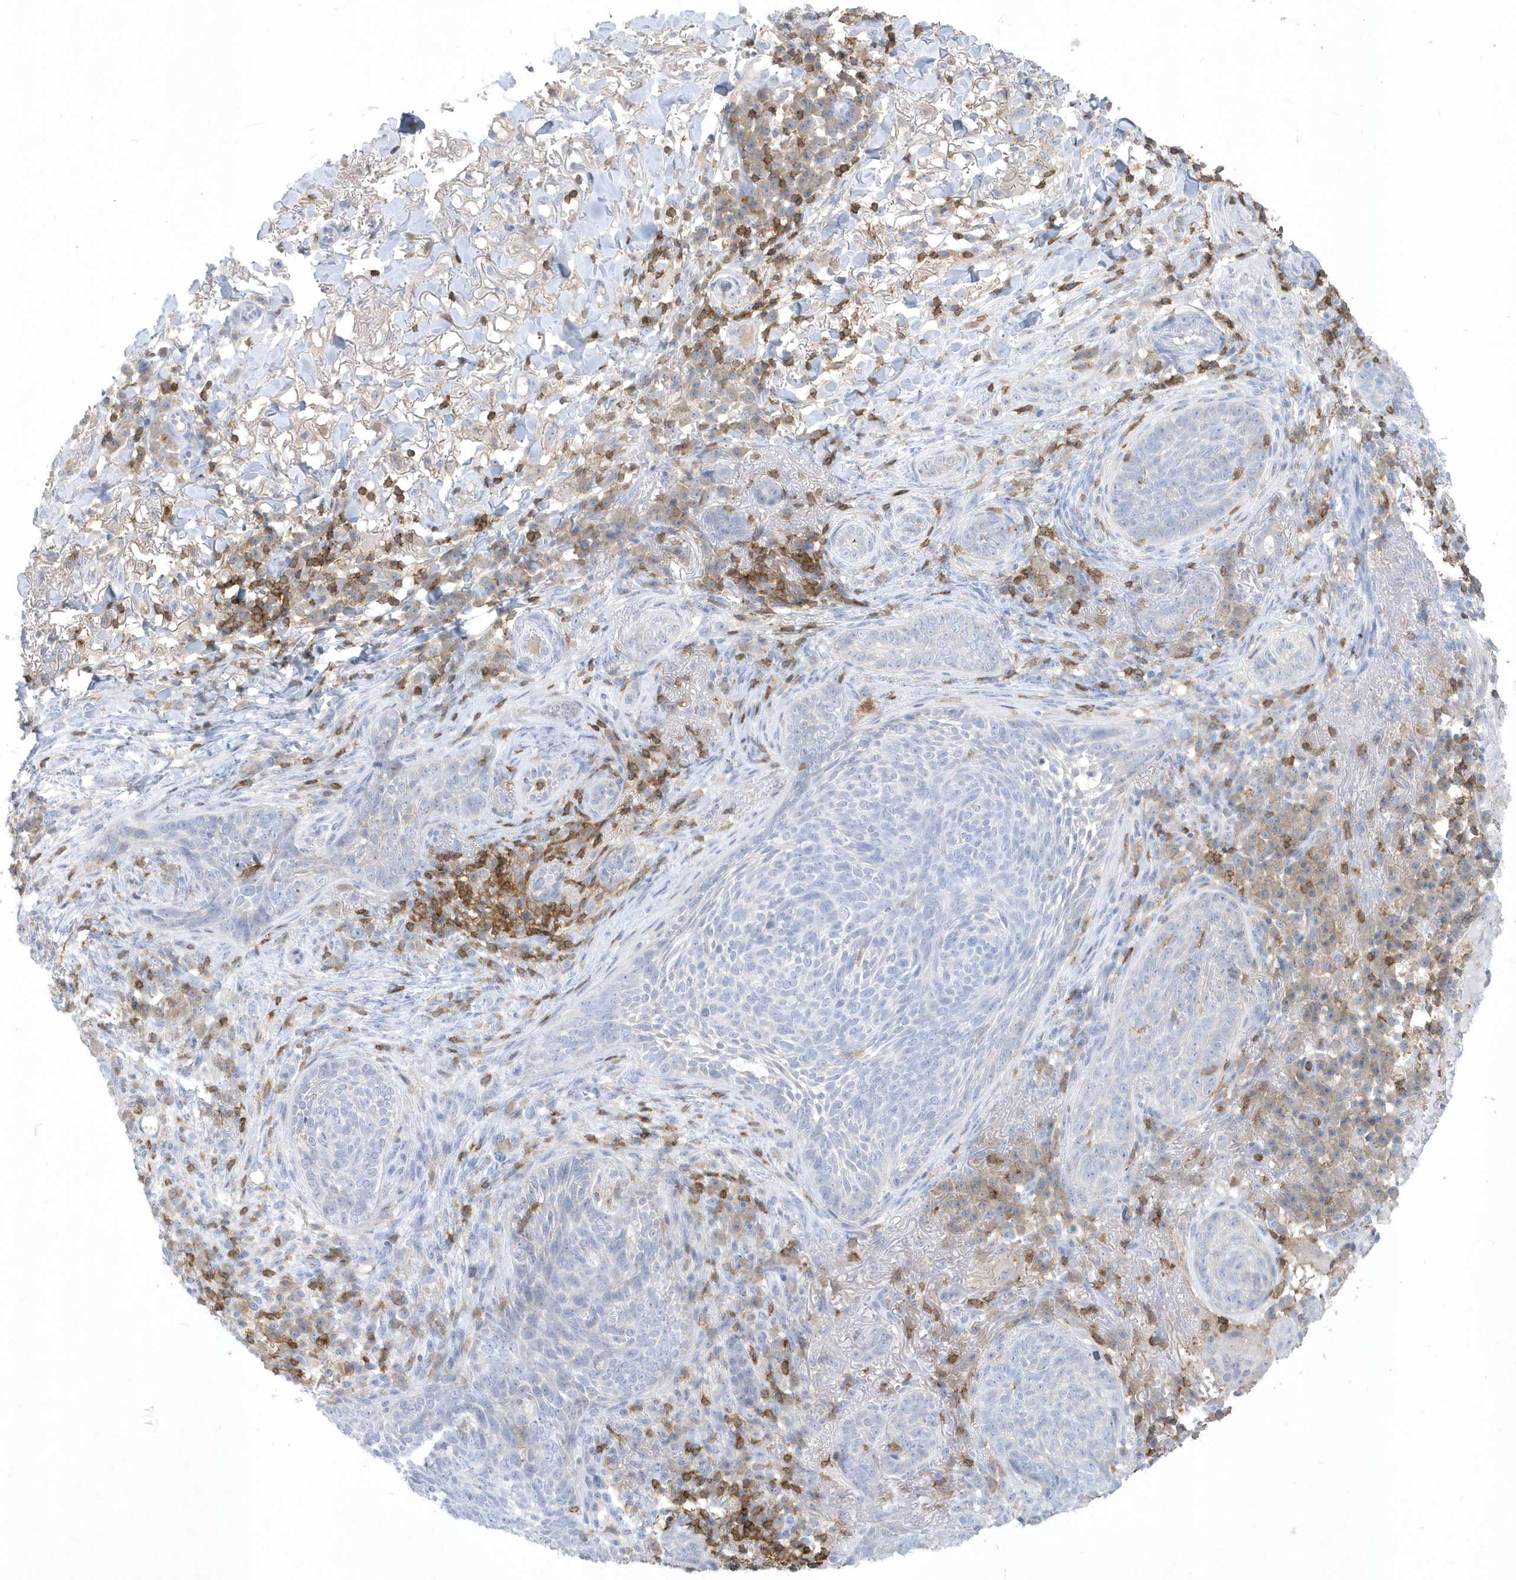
{"staining": {"intensity": "negative", "quantity": "none", "location": "none"}, "tissue": "skin cancer", "cell_type": "Tumor cells", "image_type": "cancer", "snomed": [{"axis": "morphology", "description": "Basal cell carcinoma"}, {"axis": "topography", "description": "Skin"}], "caption": "DAB immunohistochemical staining of human basal cell carcinoma (skin) exhibits no significant positivity in tumor cells.", "gene": "PSD4", "patient": {"sex": "male", "age": 85}}